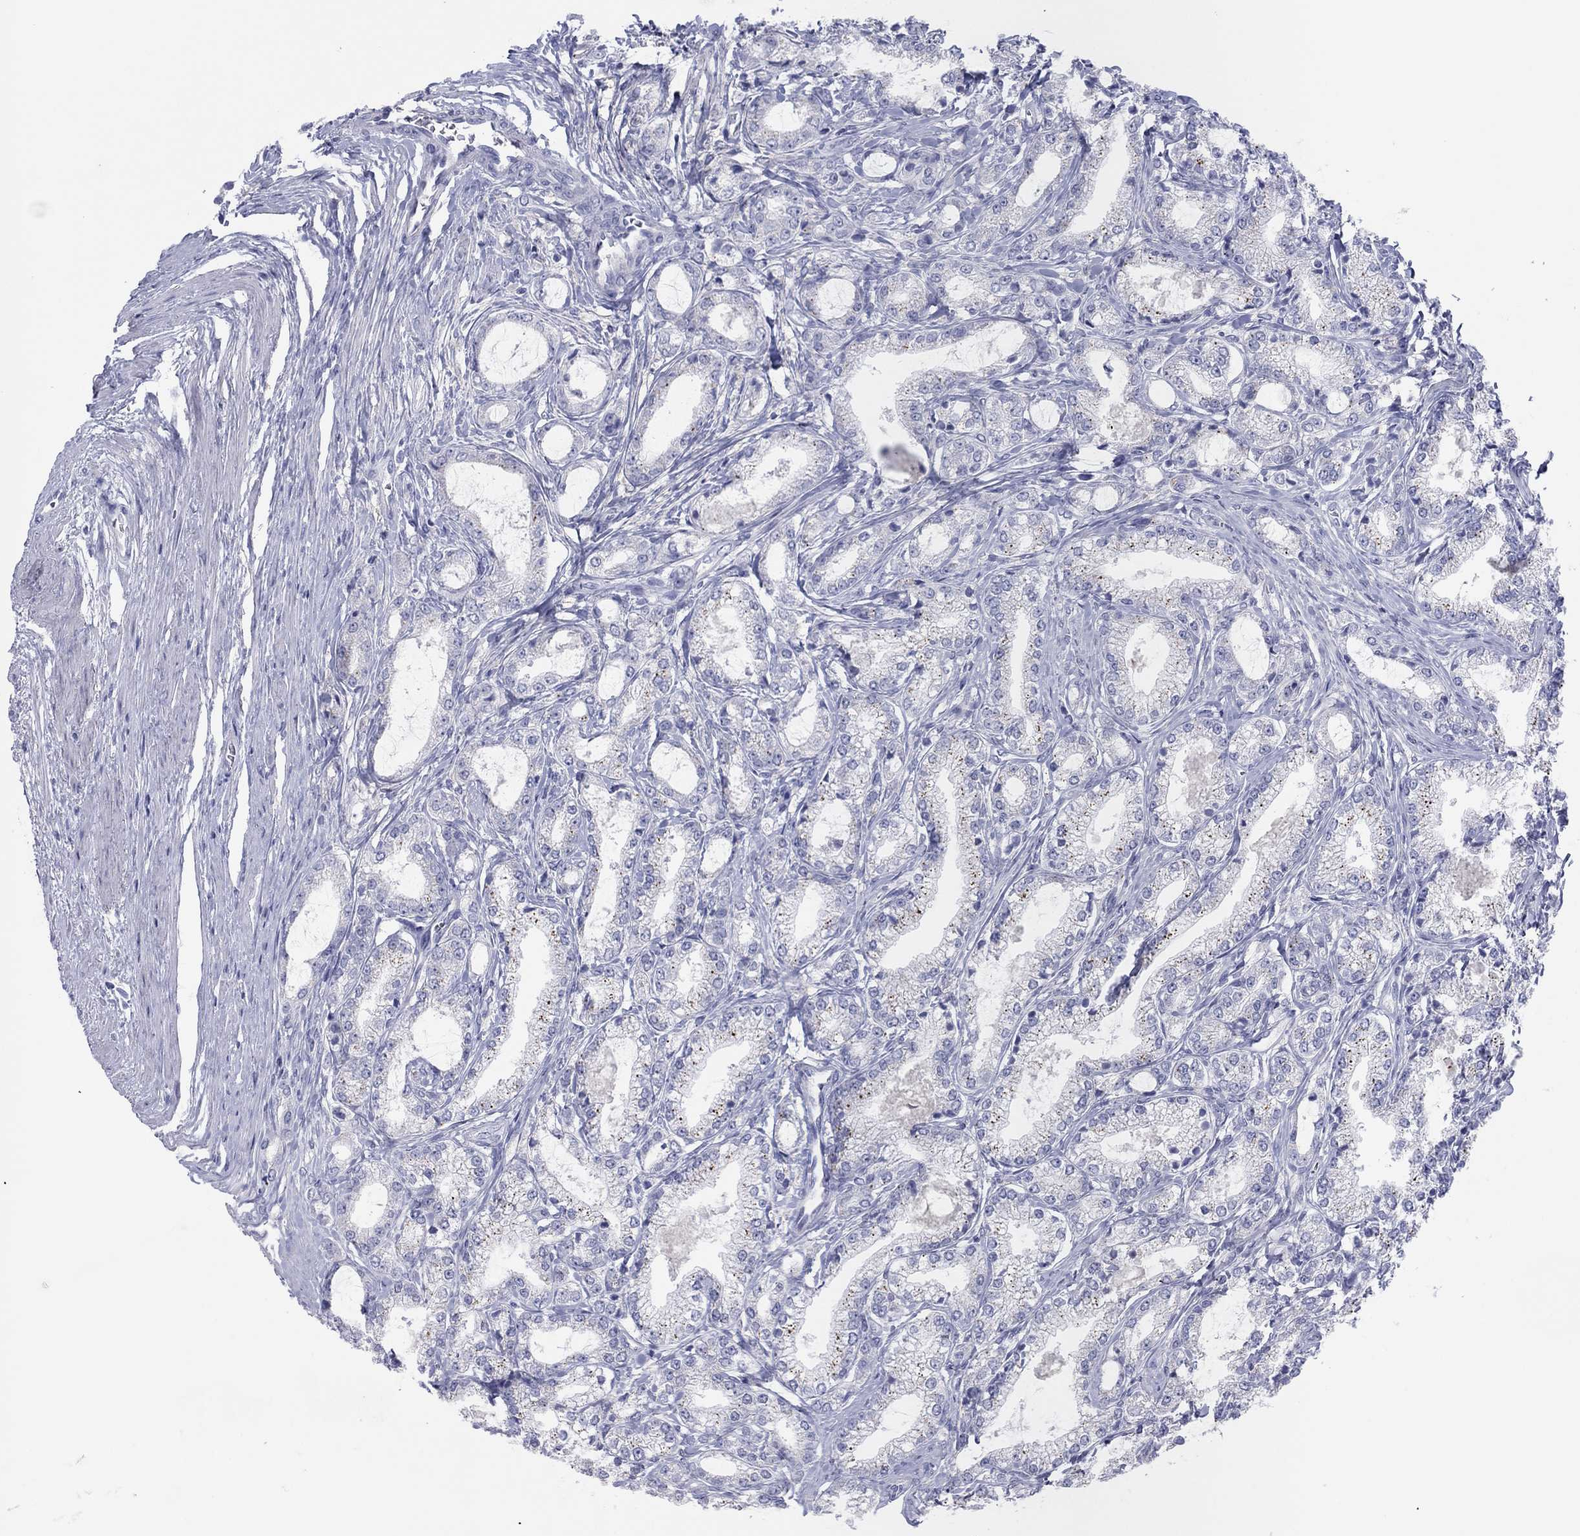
{"staining": {"intensity": "strong", "quantity": "<25%", "location": "cytoplasmic/membranous"}, "tissue": "prostate cancer", "cell_type": "Tumor cells", "image_type": "cancer", "snomed": [{"axis": "morphology", "description": "Adenocarcinoma, NOS"}, {"axis": "topography", "description": "Prostate and seminal vesicle, NOS"}, {"axis": "topography", "description": "Prostate"}], "caption": "There is medium levels of strong cytoplasmic/membranous expression in tumor cells of prostate cancer, as demonstrated by immunohistochemical staining (brown color).", "gene": "CPNE6", "patient": {"sex": "male", "age": 62}}